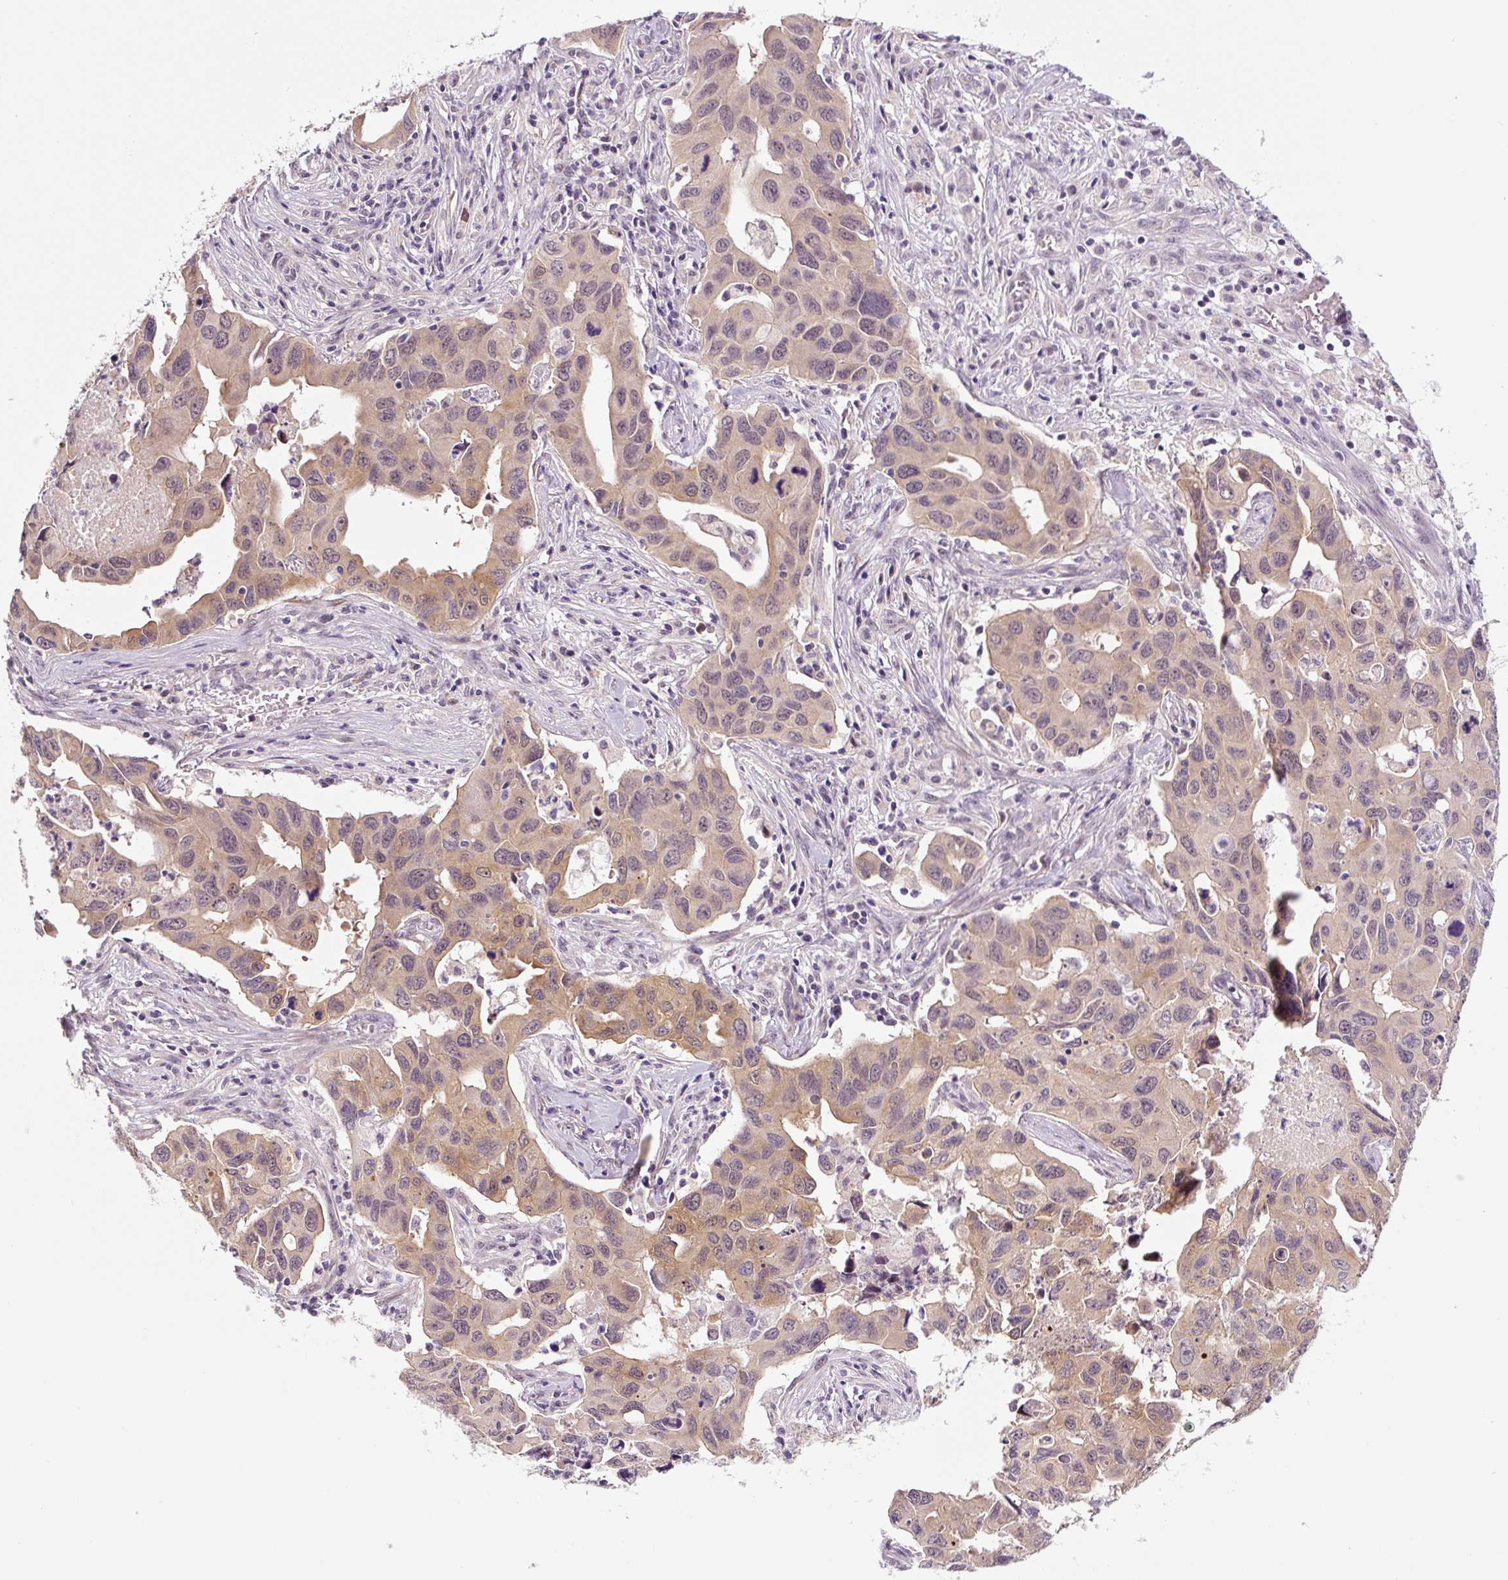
{"staining": {"intensity": "moderate", "quantity": "25%-75%", "location": "cytoplasmic/membranous"}, "tissue": "lung cancer", "cell_type": "Tumor cells", "image_type": "cancer", "snomed": [{"axis": "morphology", "description": "Adenocarcinoma, NOS"}, {"axis": "topography", "description": "Lung"}], "caption": "There is medium levels of moderate cytoplasmic/membranous positivity in tumor cells of adenocarcinoma (lung), as demonstrated by immunohistochemical staining (brown color).", "gene": "PRKAA2", "patient": {"sex": "male", "age": 64}}